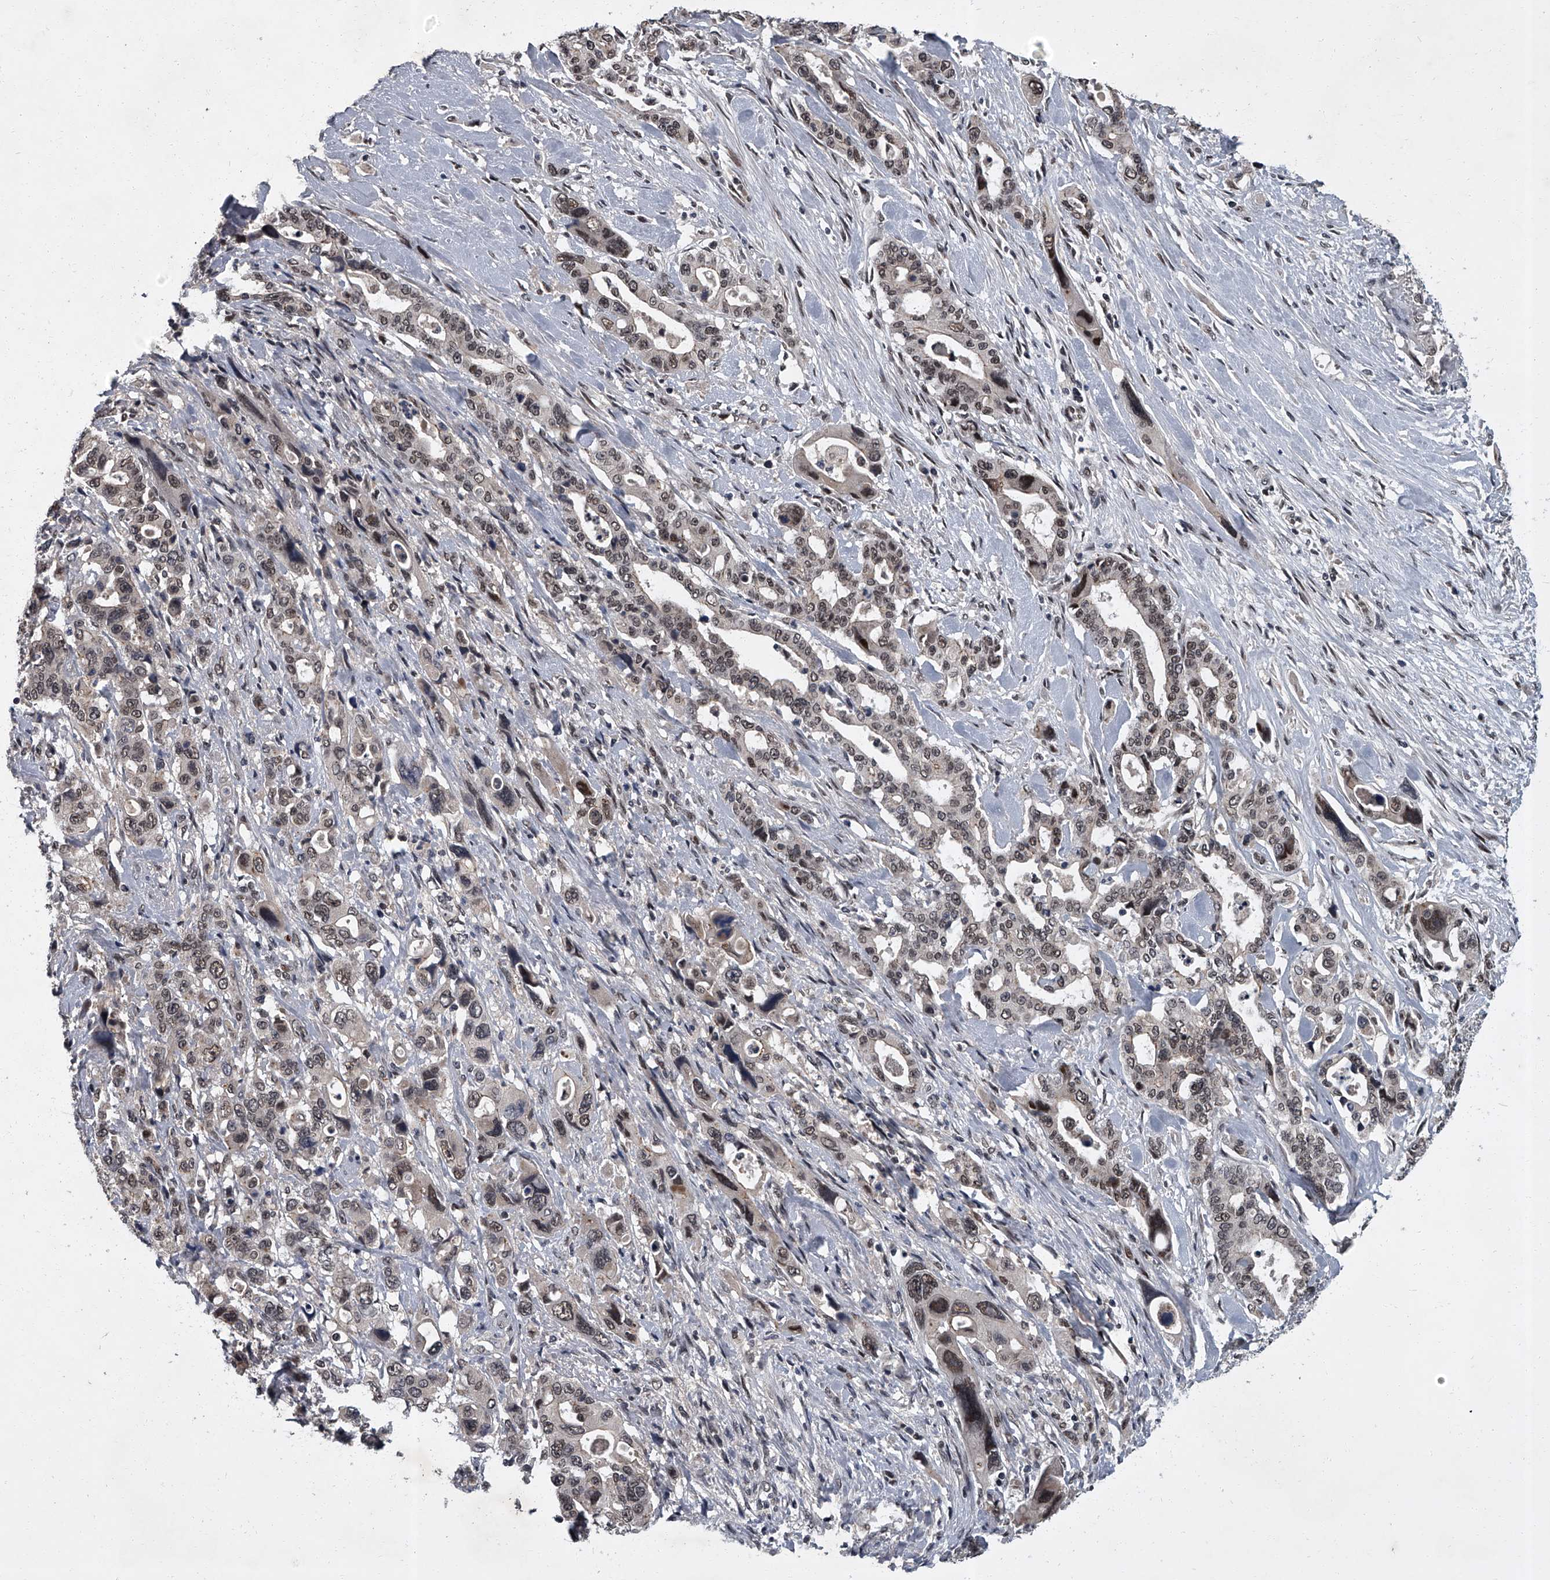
{"staining": {"intensity": "weak", "quantity": ">75%", "location": "nuclear"}, "tissue": "pancreatic cancer", "cell_type": "Tumor cells", "image_type": "cancer", "snomed": [{"axis": "morphology", "description": "Adenocarcinoma, NOS"}, {"axis": "topography", "description": "Pancreas"}], "caption": "Human pancreatic adenocarcinoma stained for a protein (brown) exhibits weak nuclear positive expression in approximately >75% of tumor cells.", "gene": "ZNF518B", "patient": {"sex": "male", "age": 46}}